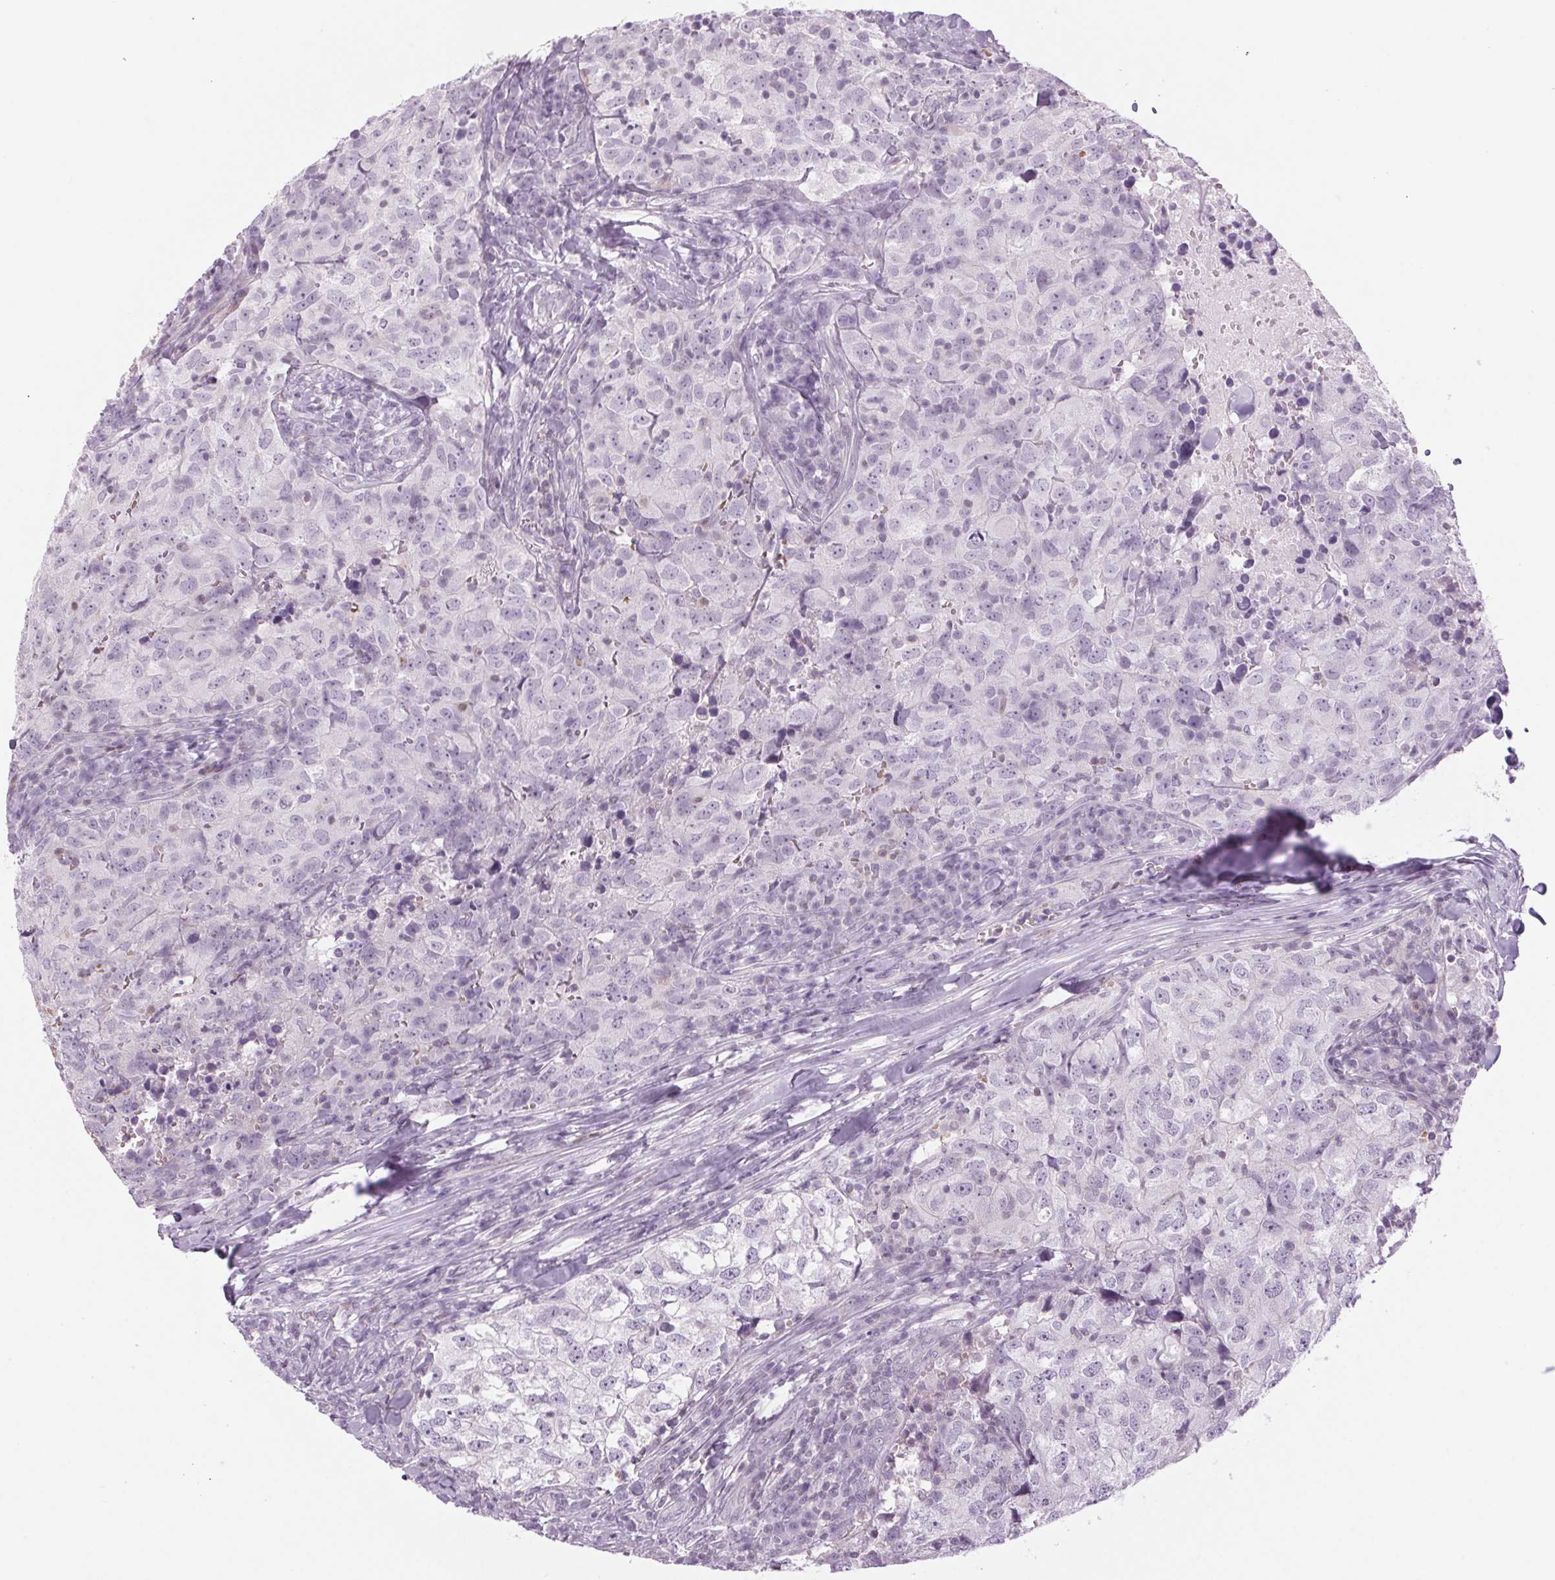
{"staining": {"intensity": "negative", "quantity": "none", "location": "none"}, "tissue": "breast cancer", "cell_type": "Tumor cells", "image_type": "cancer", "snomed": [{"axis": "morphology", "description": "Duct carcinoma"}, {"axis": "topography", "description": "Breast"}], "caption": "Histopathology image shows no significant protein positivity in tumor cells of breast cancer (infiltrating ductal carcinoma). The staining was performed using DAB (3,3'-diaminobenzidine) to visualize the protein expression in brown, while the nuclei were stained in blue with hematoxylin (Magnification: 20x).", "gene": "SLC6A19", "patient": {"sex": "female", "age": 30}}